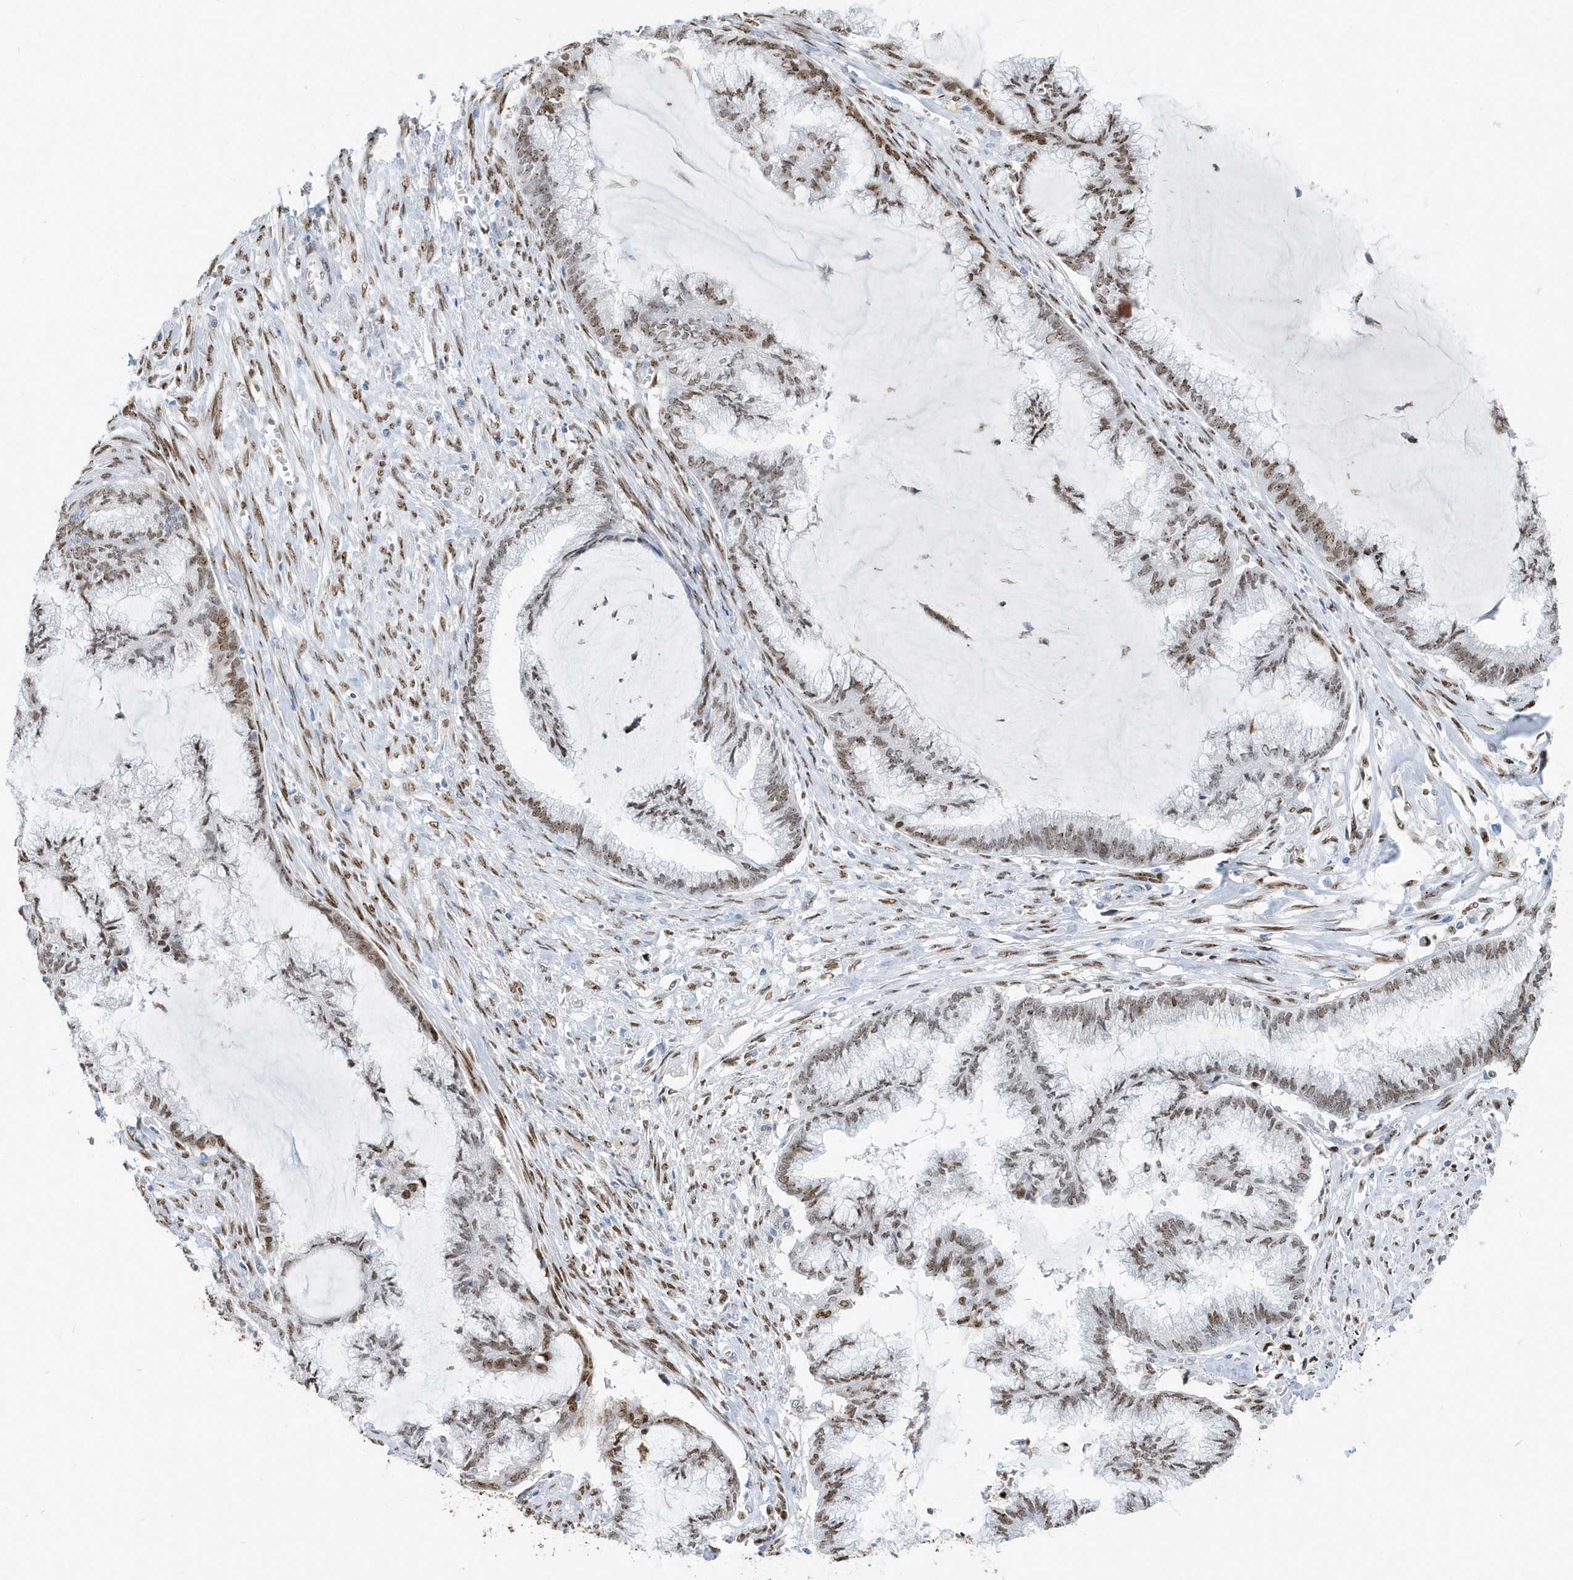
{"staining": {"intensity": "moderate", "quantity": ">75%", "location": "nuclear"}, "tissue": "endometrial cancer", "cell_type": "Tumor cells", "image_type": "cancer", "snomed": [{"axis": "morphology", "description": "Adenocarcinoma, NOS"}, {"axis": "topography", "description": "Endometrium"}], "caption": "Endometrial cancer tissue shows moderate nuclear expression in approximately >75% of tumor cells", "gene": "MACROH2A2", "patient": {"sex": "female", "age": 86}}